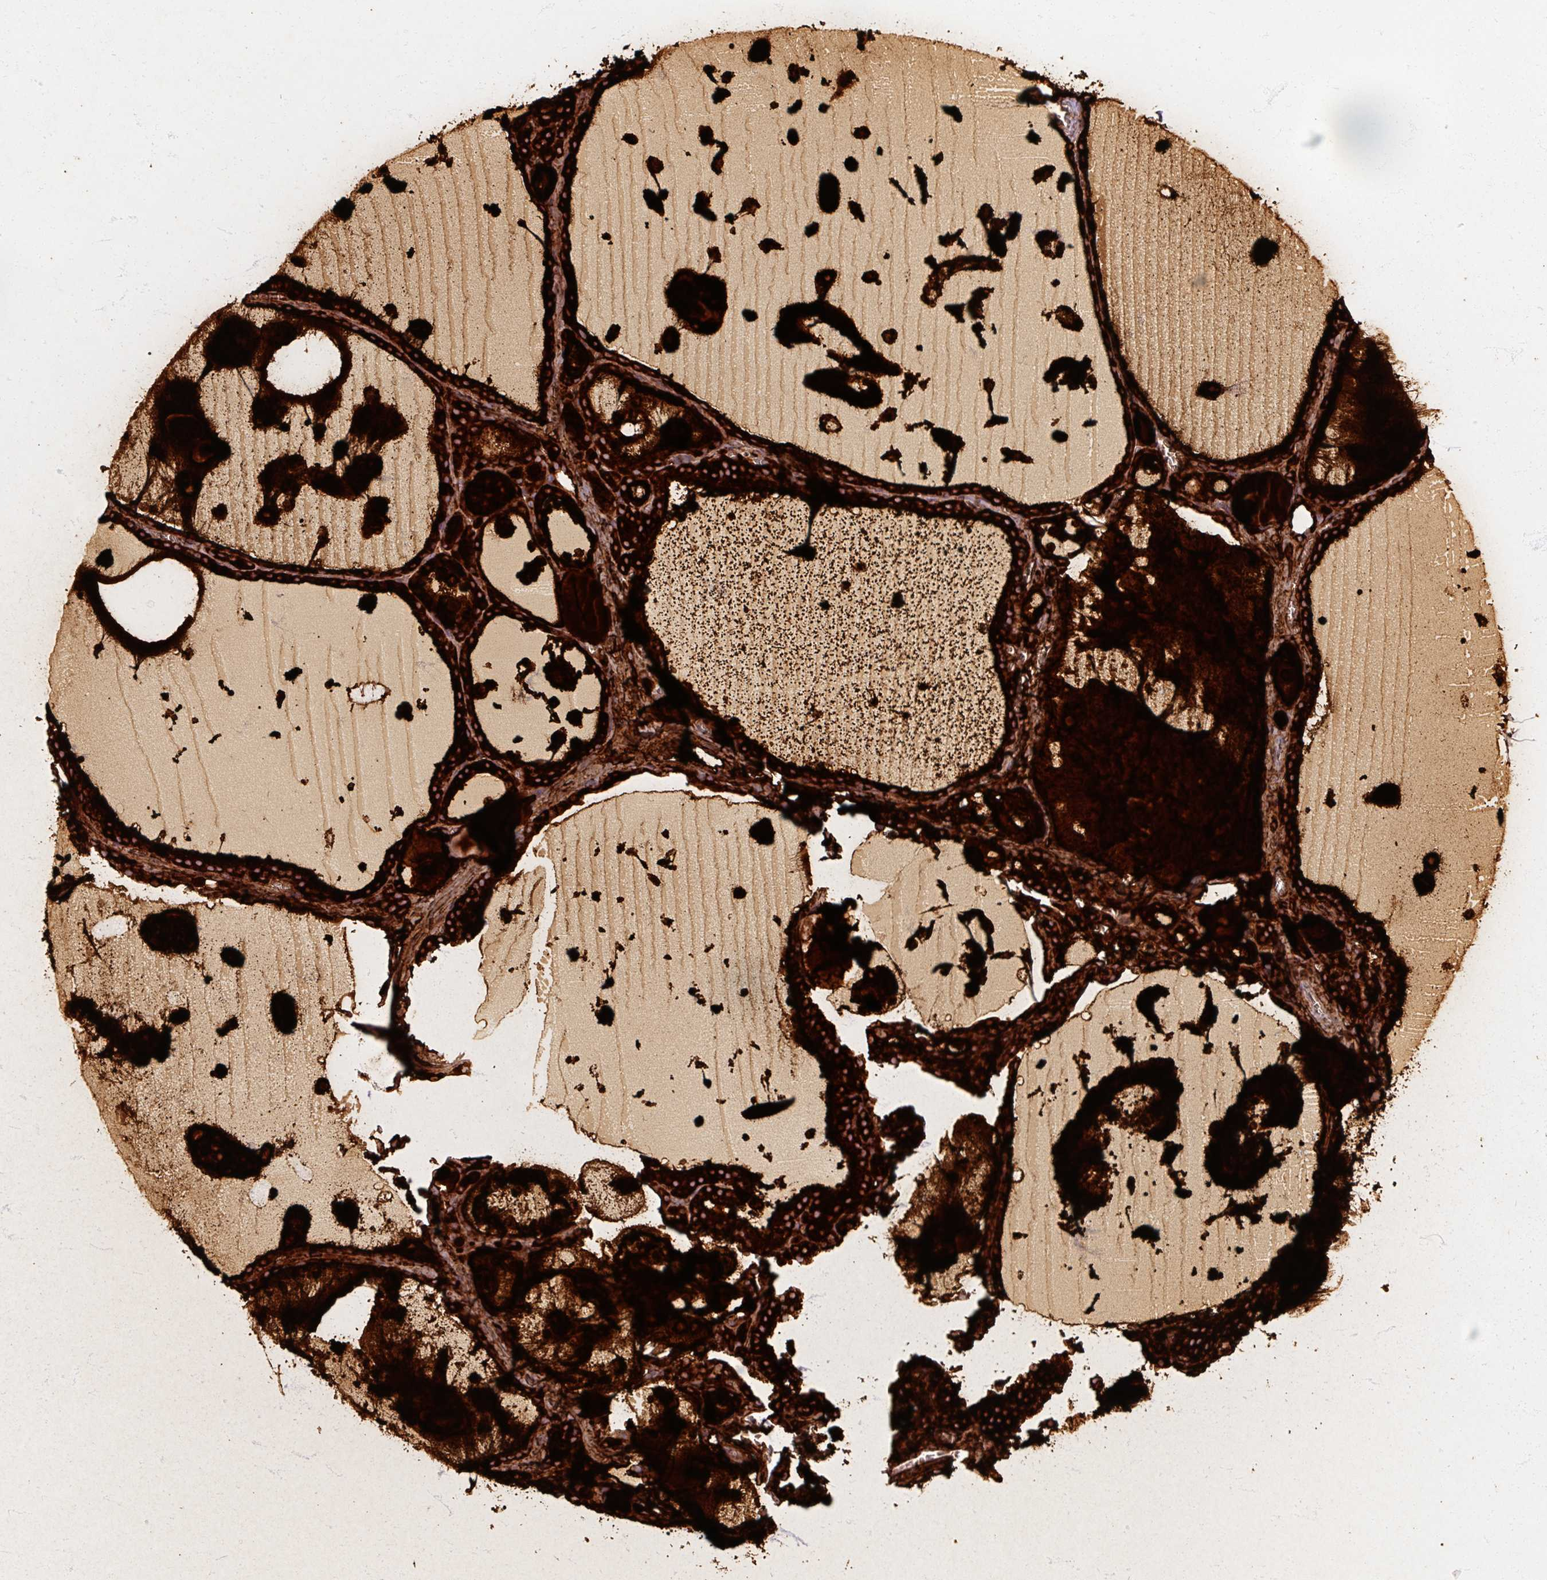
{"staining": {"intensity": "strong", "quantity": ">75%", "location": "cytoplasmic/membranous"}, "tissue": "thyroid gland", "cell_type": "Glandular cells", "image_type": "normal", "snomed": [{"axis": "morphology", "description": "Normal tissue, NOS"}, {"axis": "topography", "description": "Thyroid gland"}], "caption": "IHC micrograph of normal human thyroid gland stained for a protein (brown), which exhibits high levels of strong cytoplasmic/membranous expression in approximately >75% of glandular cells.", "gene": "TG", "patient": {"sex": "male", "age": 56}}